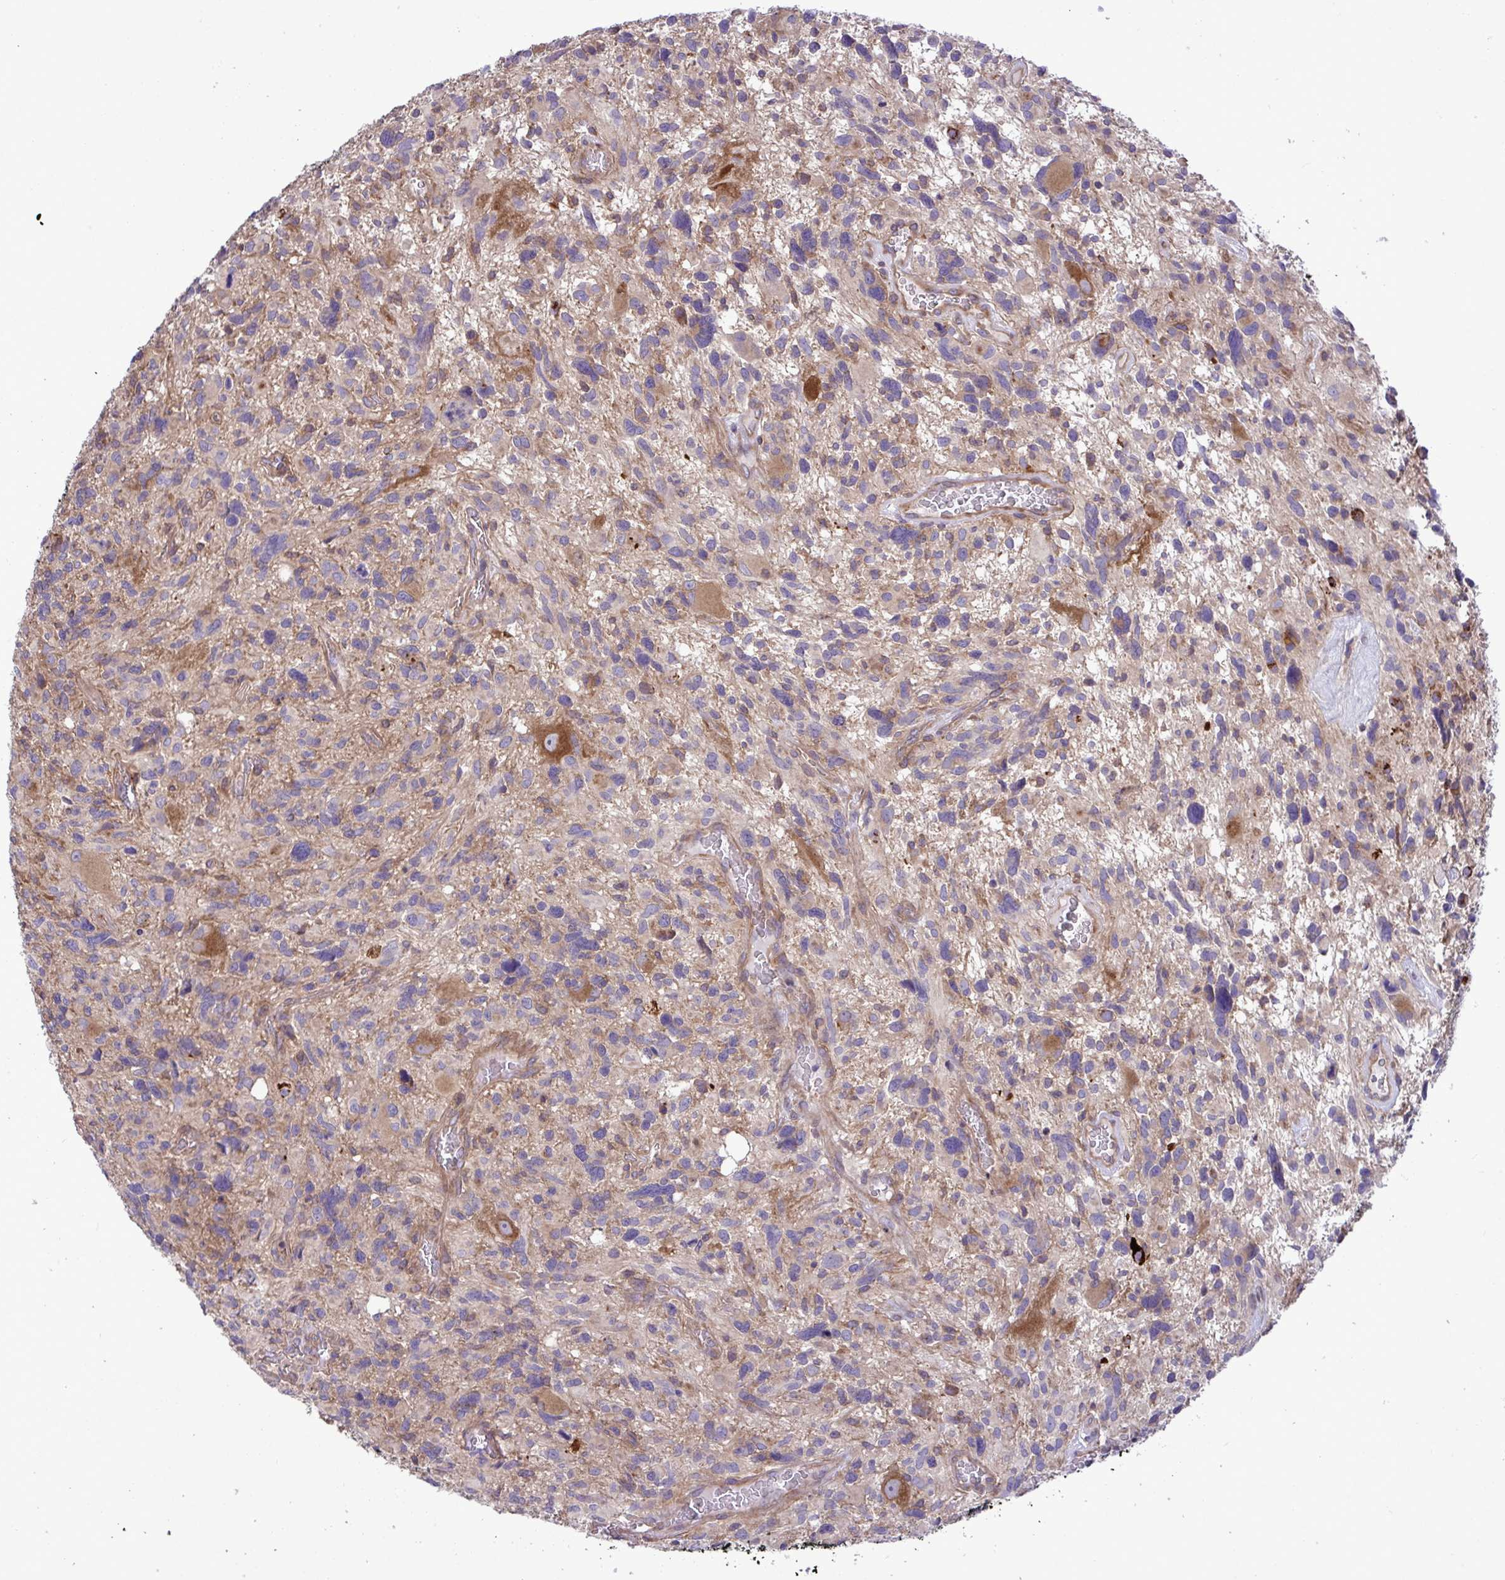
{"staining": {"intensity": "weak", "quantity": "<25%", "location": "cytoplasmic/membranous"}, "tissue": "glioma", "cell_type": "Tumor cells", "image_type": "cancer", "snomed": [{"axis": "morphology", "description": "Glioma, malignant, High grade"}, {"axis": "topography", "description": "Brain"}], "caption": "Tumor cells are negative for protein expression in human malignant glioma (high-grade).", "gene": "GRB14", "patient": {"sex": "male", "age": 49}}